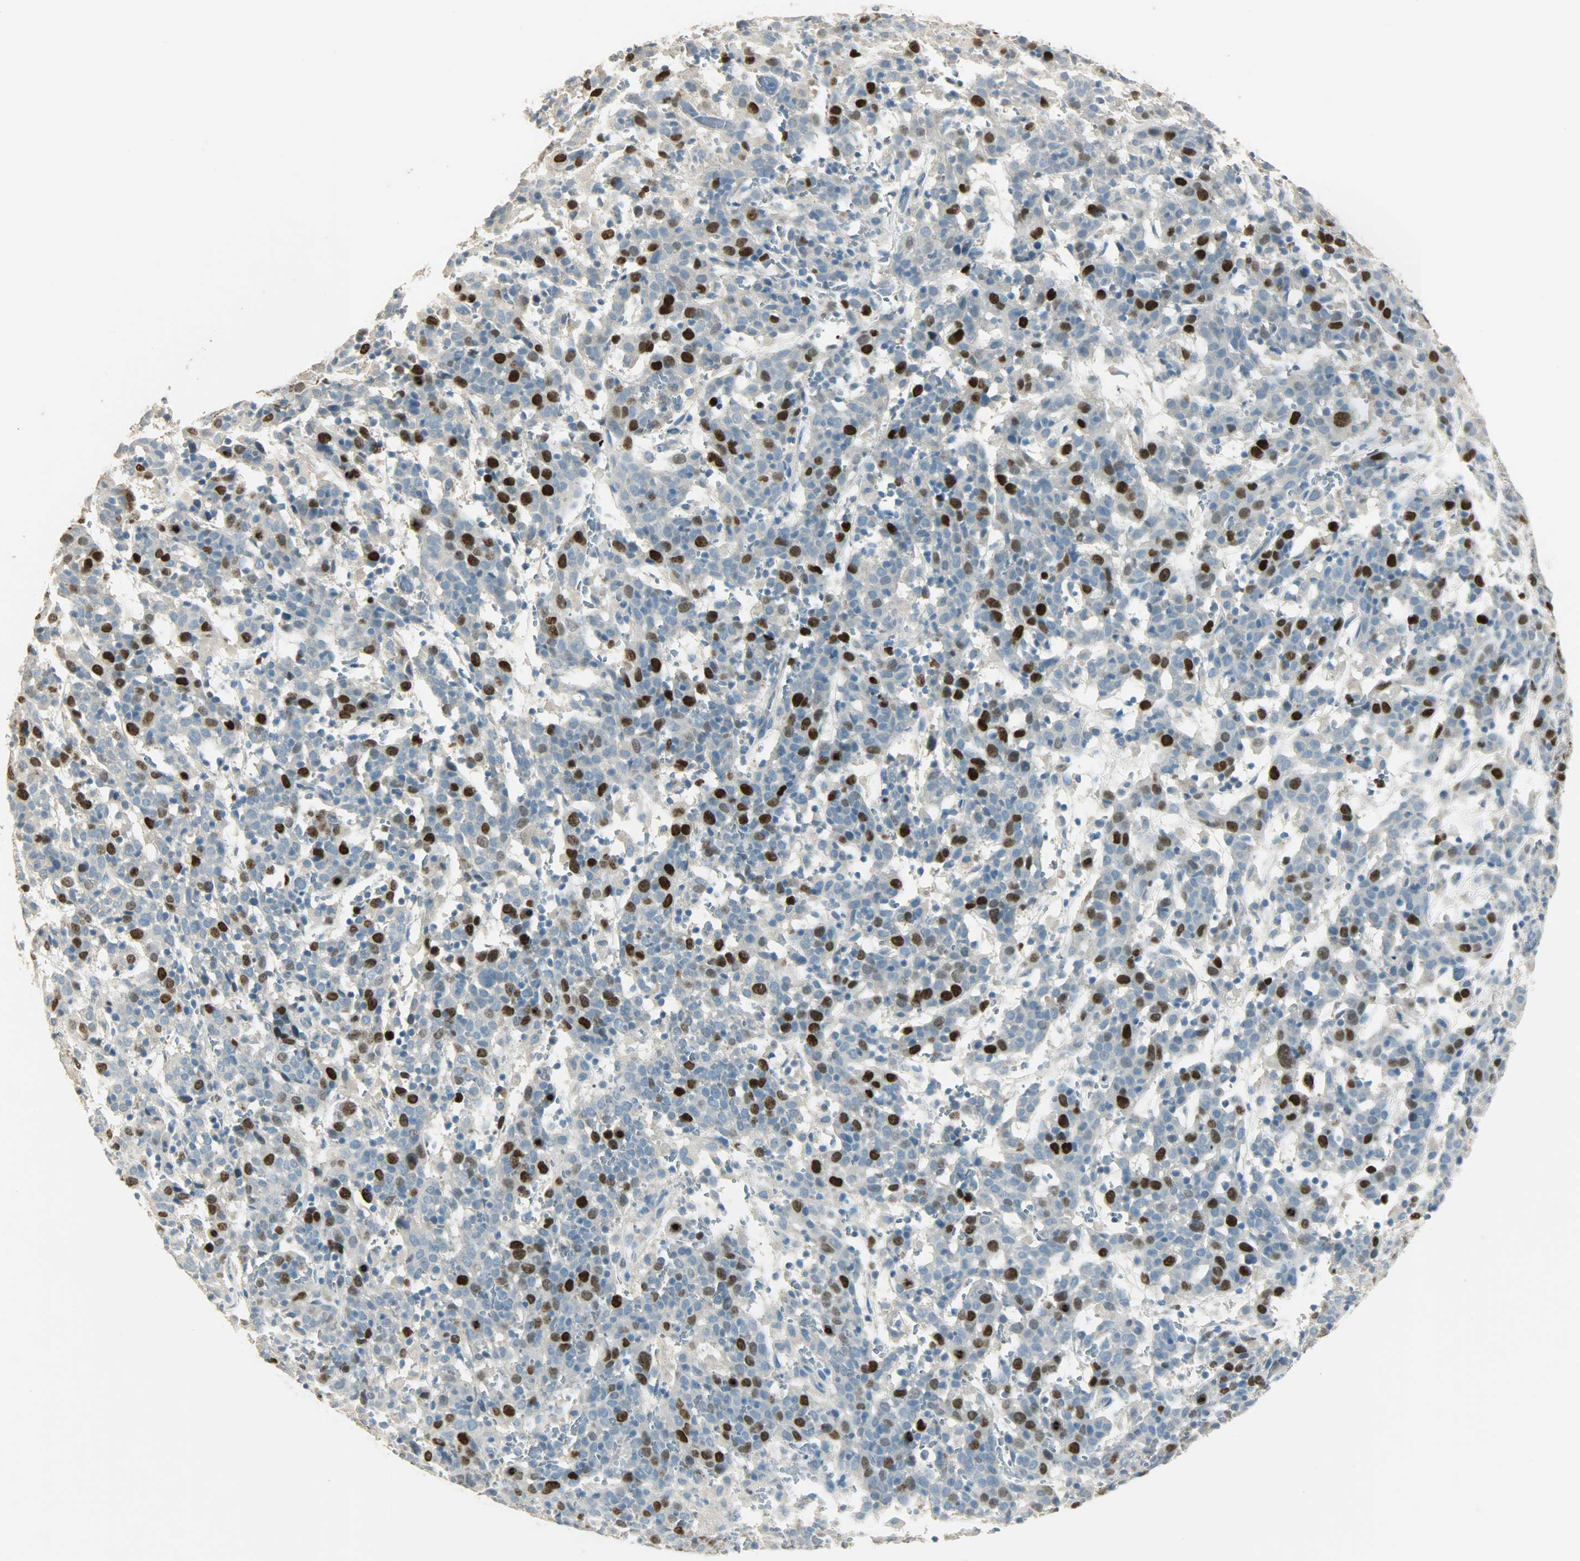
{"staining": {"intensity": "strong", "quantity": "25%-75%", "location": "nuclear"}, "tissue": "cervical cancer", "cell_type": "Tumor cells", "image_type": "cancer", "snomed": [{"axis": "morphology", "description": "Normal tissue, NOS"}, {"axis": "morphology", "description": "Squamous cell carcinoma, NOS"}, {"axis": "topography", "description": "Cervix"}], "caption": "About 25%-75% of tumor cells in human squamous cell carcinoma (cervical) demonstrate strong nuclear protein staining as visualized by brown immunohistochemical staining.", "gene": "TPX2", "patient": {"sex": "female", "age": 67}}